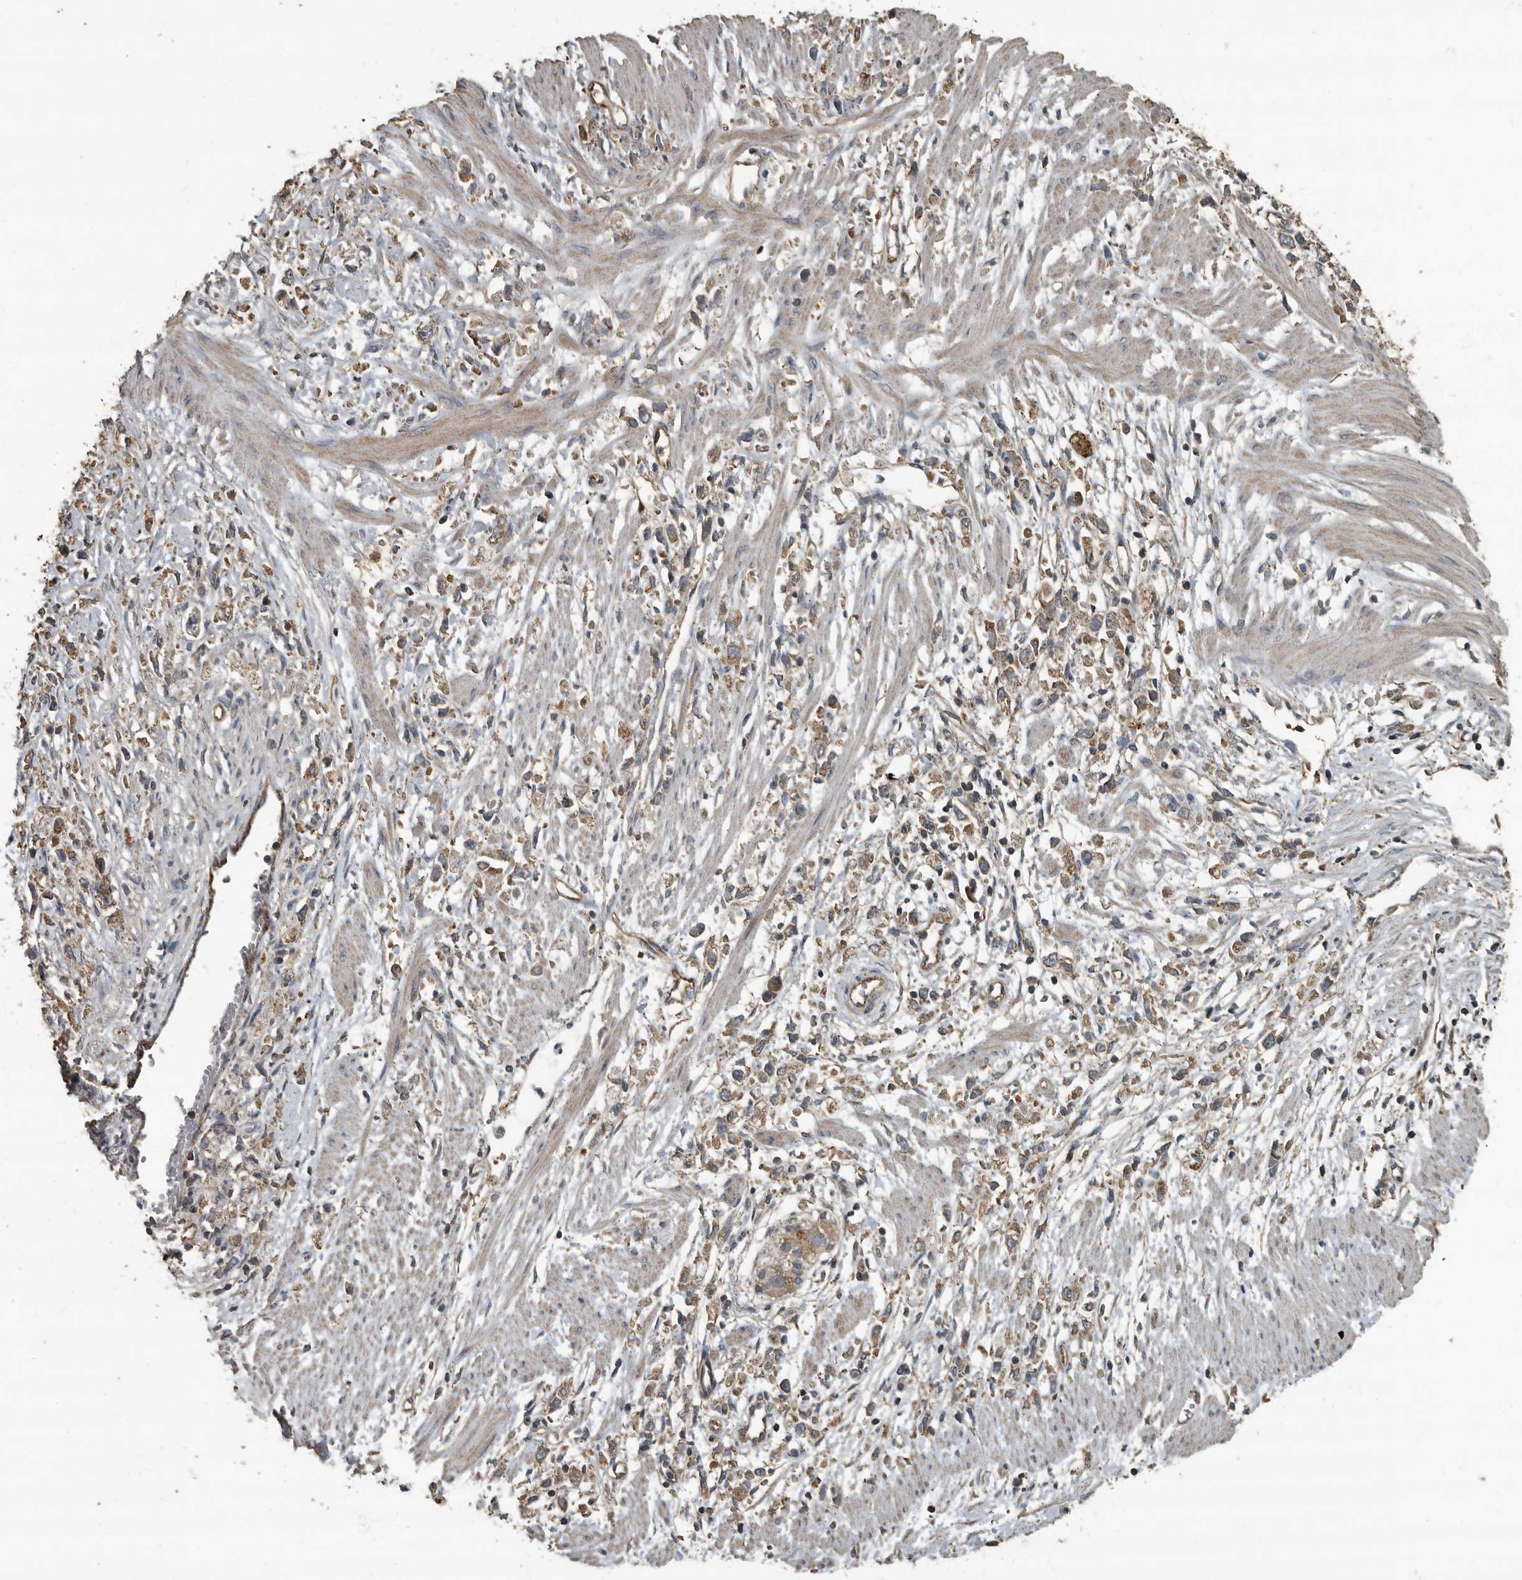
{"staining": {"intensity": "moderate", "quantity": ">75%", "location": "cytoplasmic/membranous"}, "tissue": "stomach cancer", "cell_type": "Tumor cells", "image_type": "cancer", "snomed": [{"axis": "morphology", "description": "Adenocarcinoma, NOS"}, {"axis": "topography", "description": "Stomach"}], "caption": "Immunohistochemical staining of human stomach adenocarcinoma displays medium levels of moderate cytoplasmic/membranous staining in about >75% of tumor cells.", "gene": "IL15RA", "patient": {"sex": "female", "age": 59}}